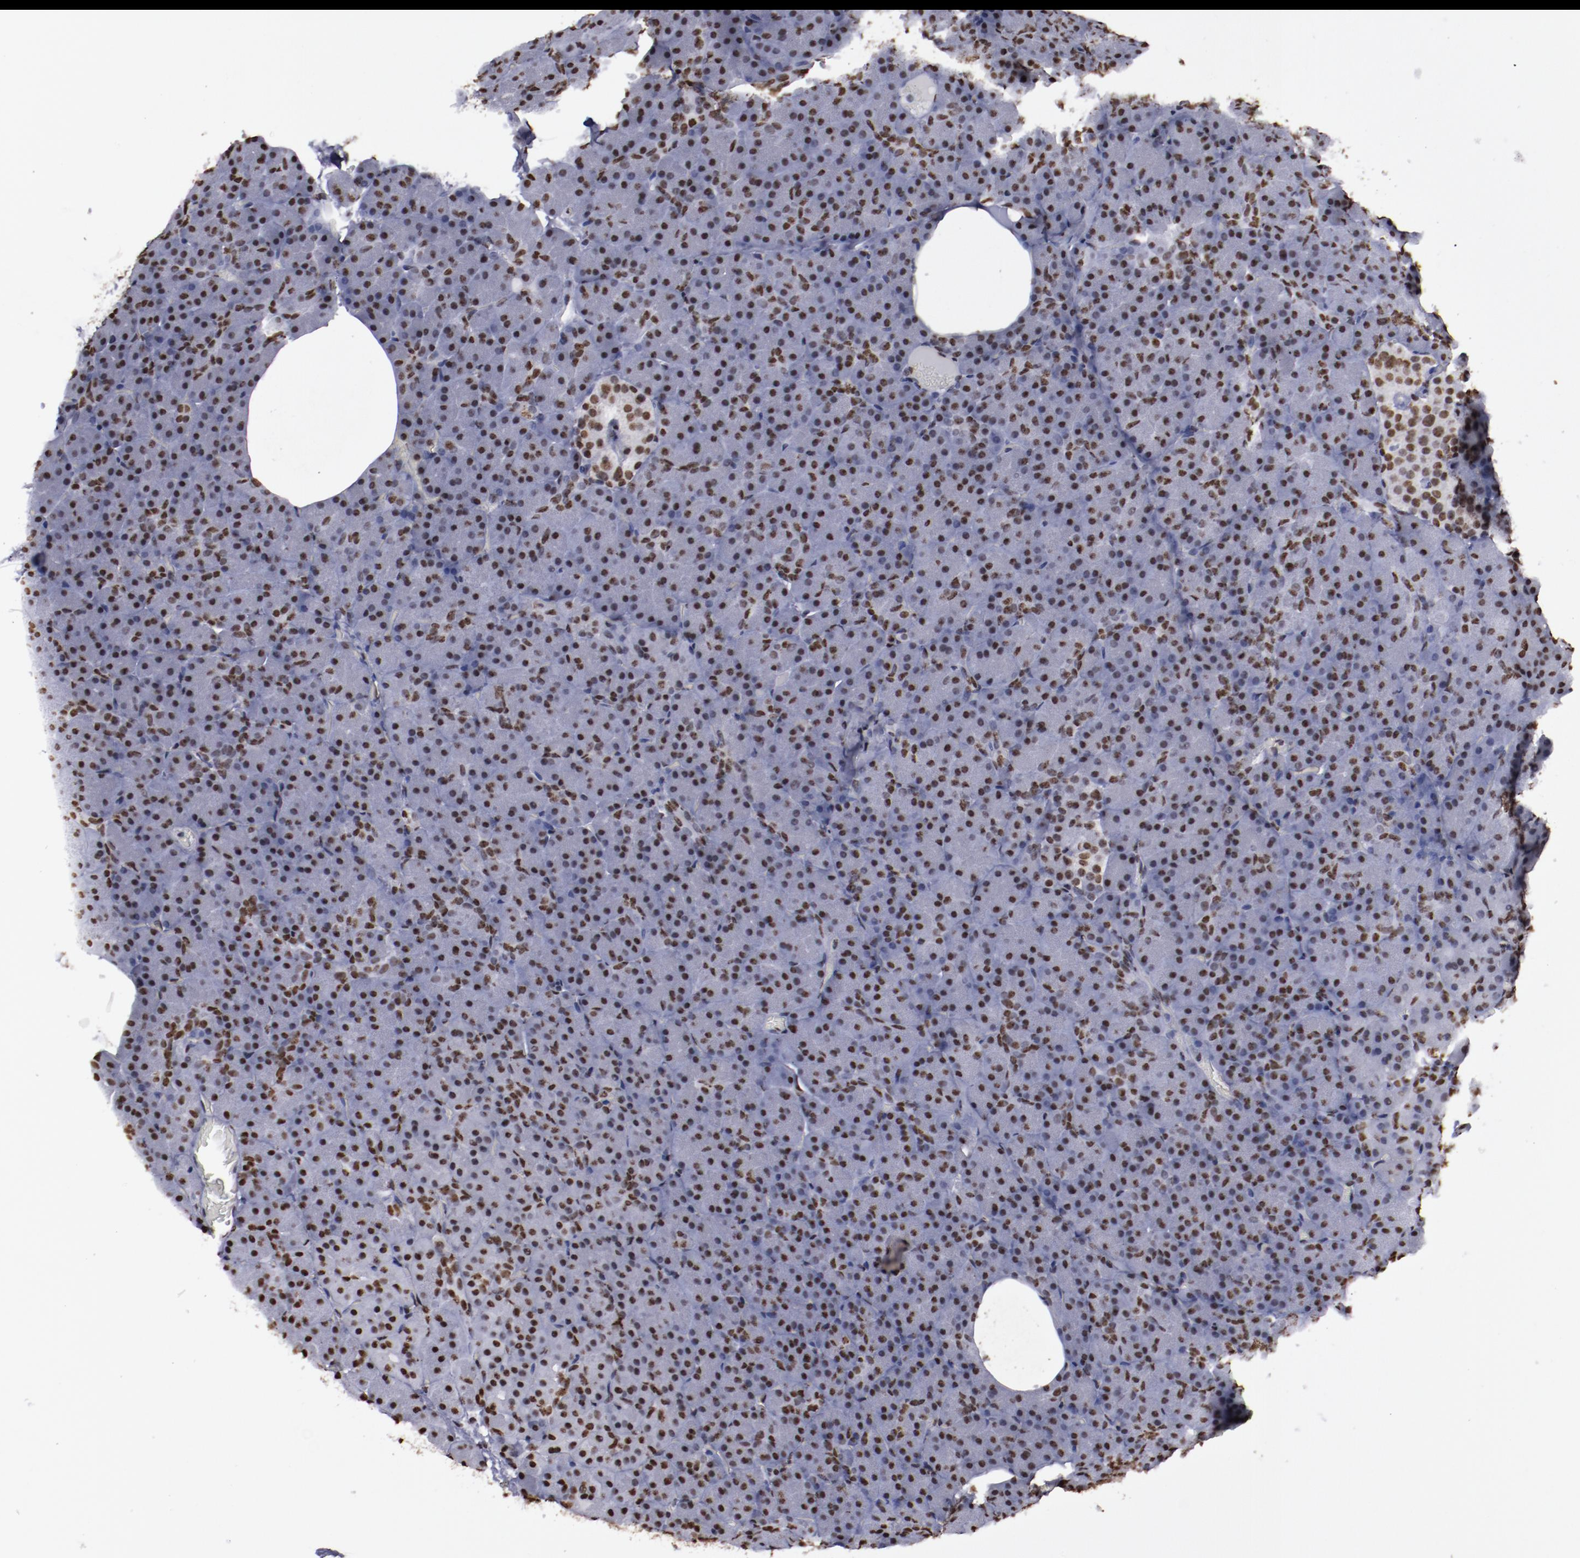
{"staining": {"intensity": "strong", "quantity": ">75%", "location": "nuclear"}, "tissue": "pancreas", "cell_type": "Exocrine glandular cells", "image_type": "normal", "snomed": [{"axis": "morphology", "description": "Normal tissue, NOS"}, {"axis": "topography", "description": "Pancreas"}], "caption": "Brown immunohistochemical staining in unremarkable human pancreas shows strong nuclear staining in approximately >75% of exocrine glandular cells.", "gene": "HNRNPA1L3", "patient": {"sex": "female", "age": 35}}